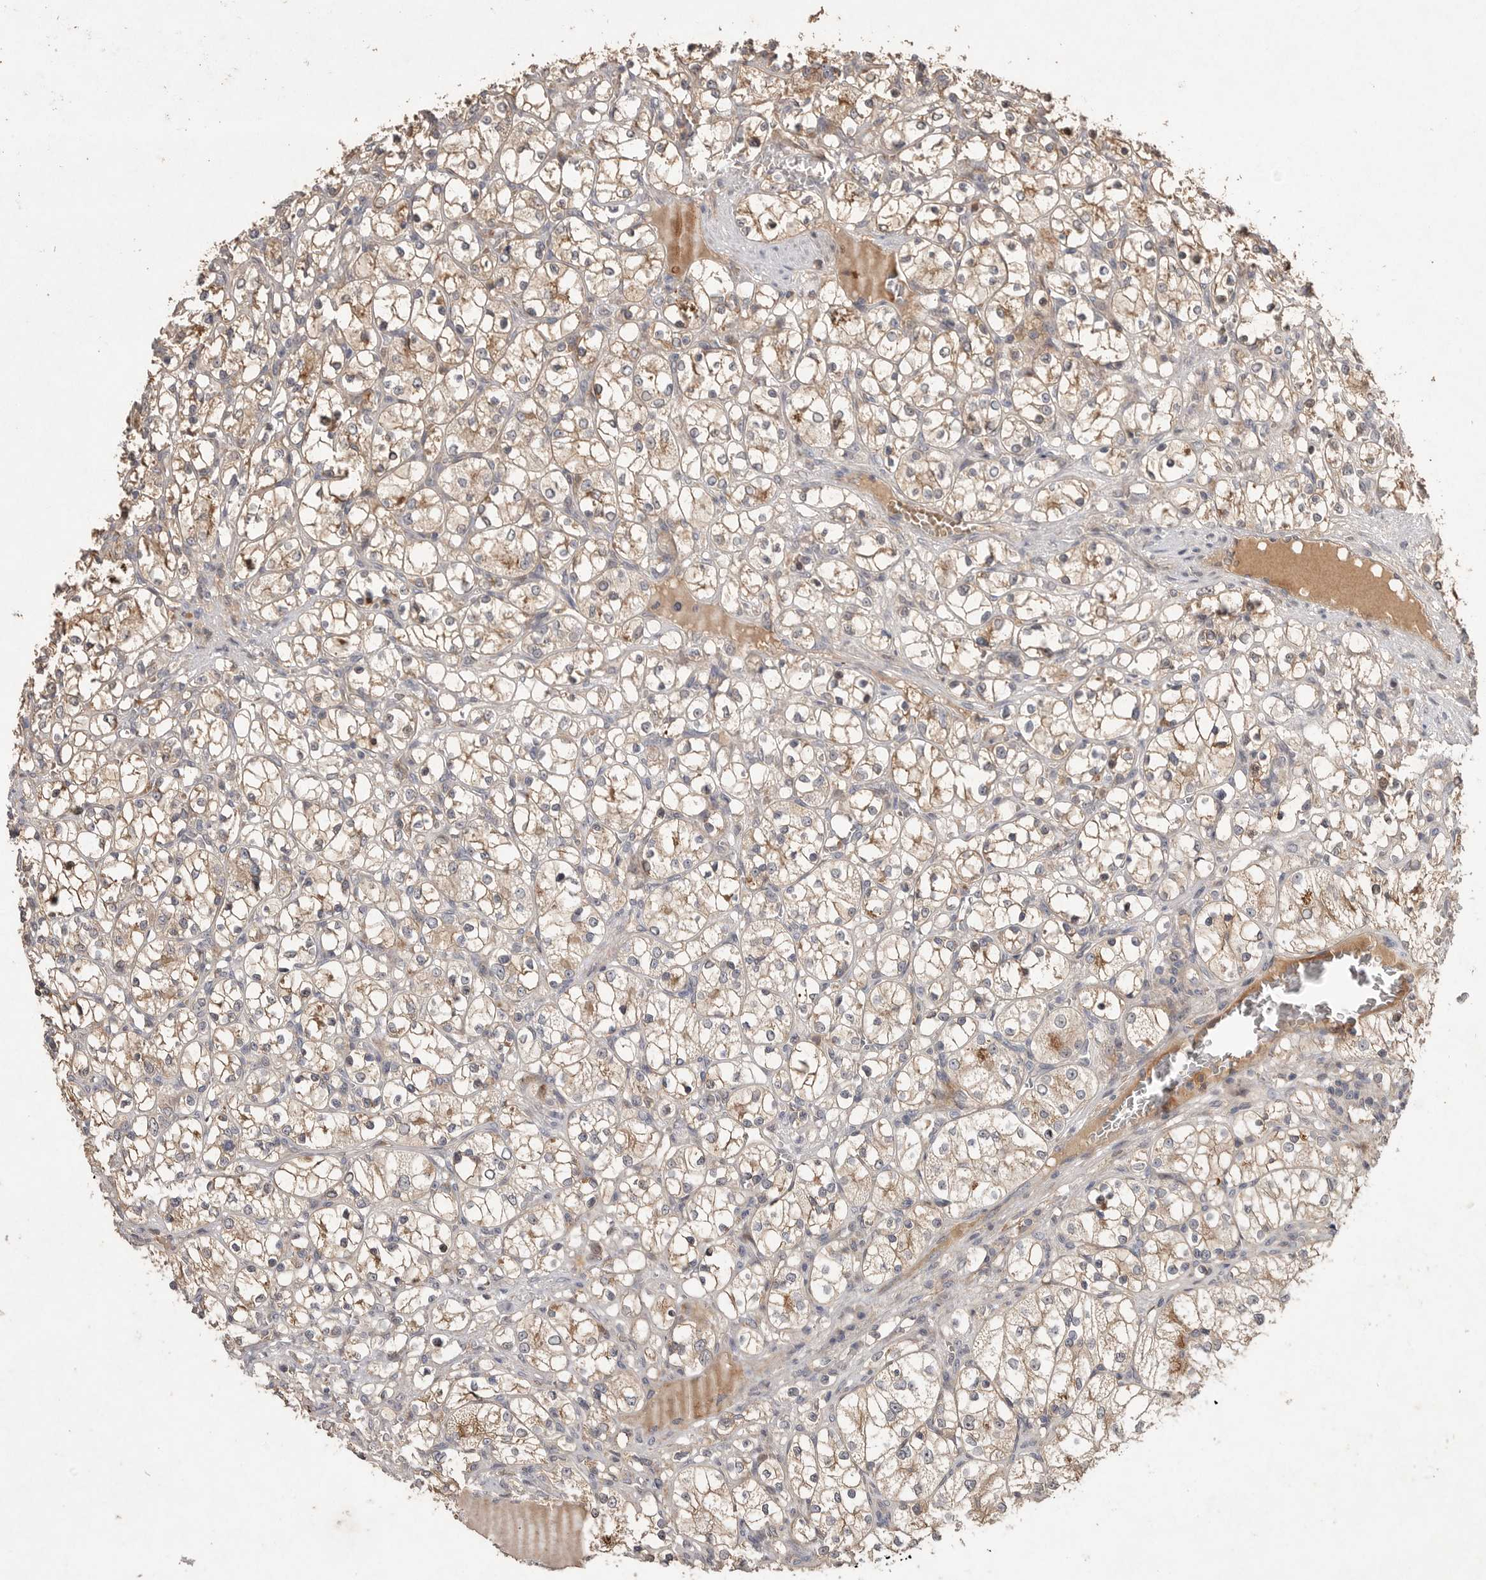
{"staining": {"intensity": "negative", "quantity": "none", "location": "none"}, "tissue": "renal cancer", "cell_type": "Tumor cells", "image_type": "cancer", "snomed": [{"axis": "morphology", "description": "Adenocarcinoma, NOS"}, {"axis": "topography", "description": "Kidney"}], "caption": "There is no significant positivity in tumor cells of renal cancer.", "gene": "VN1R4", "patient": {"sex": "female", "age": 69}}